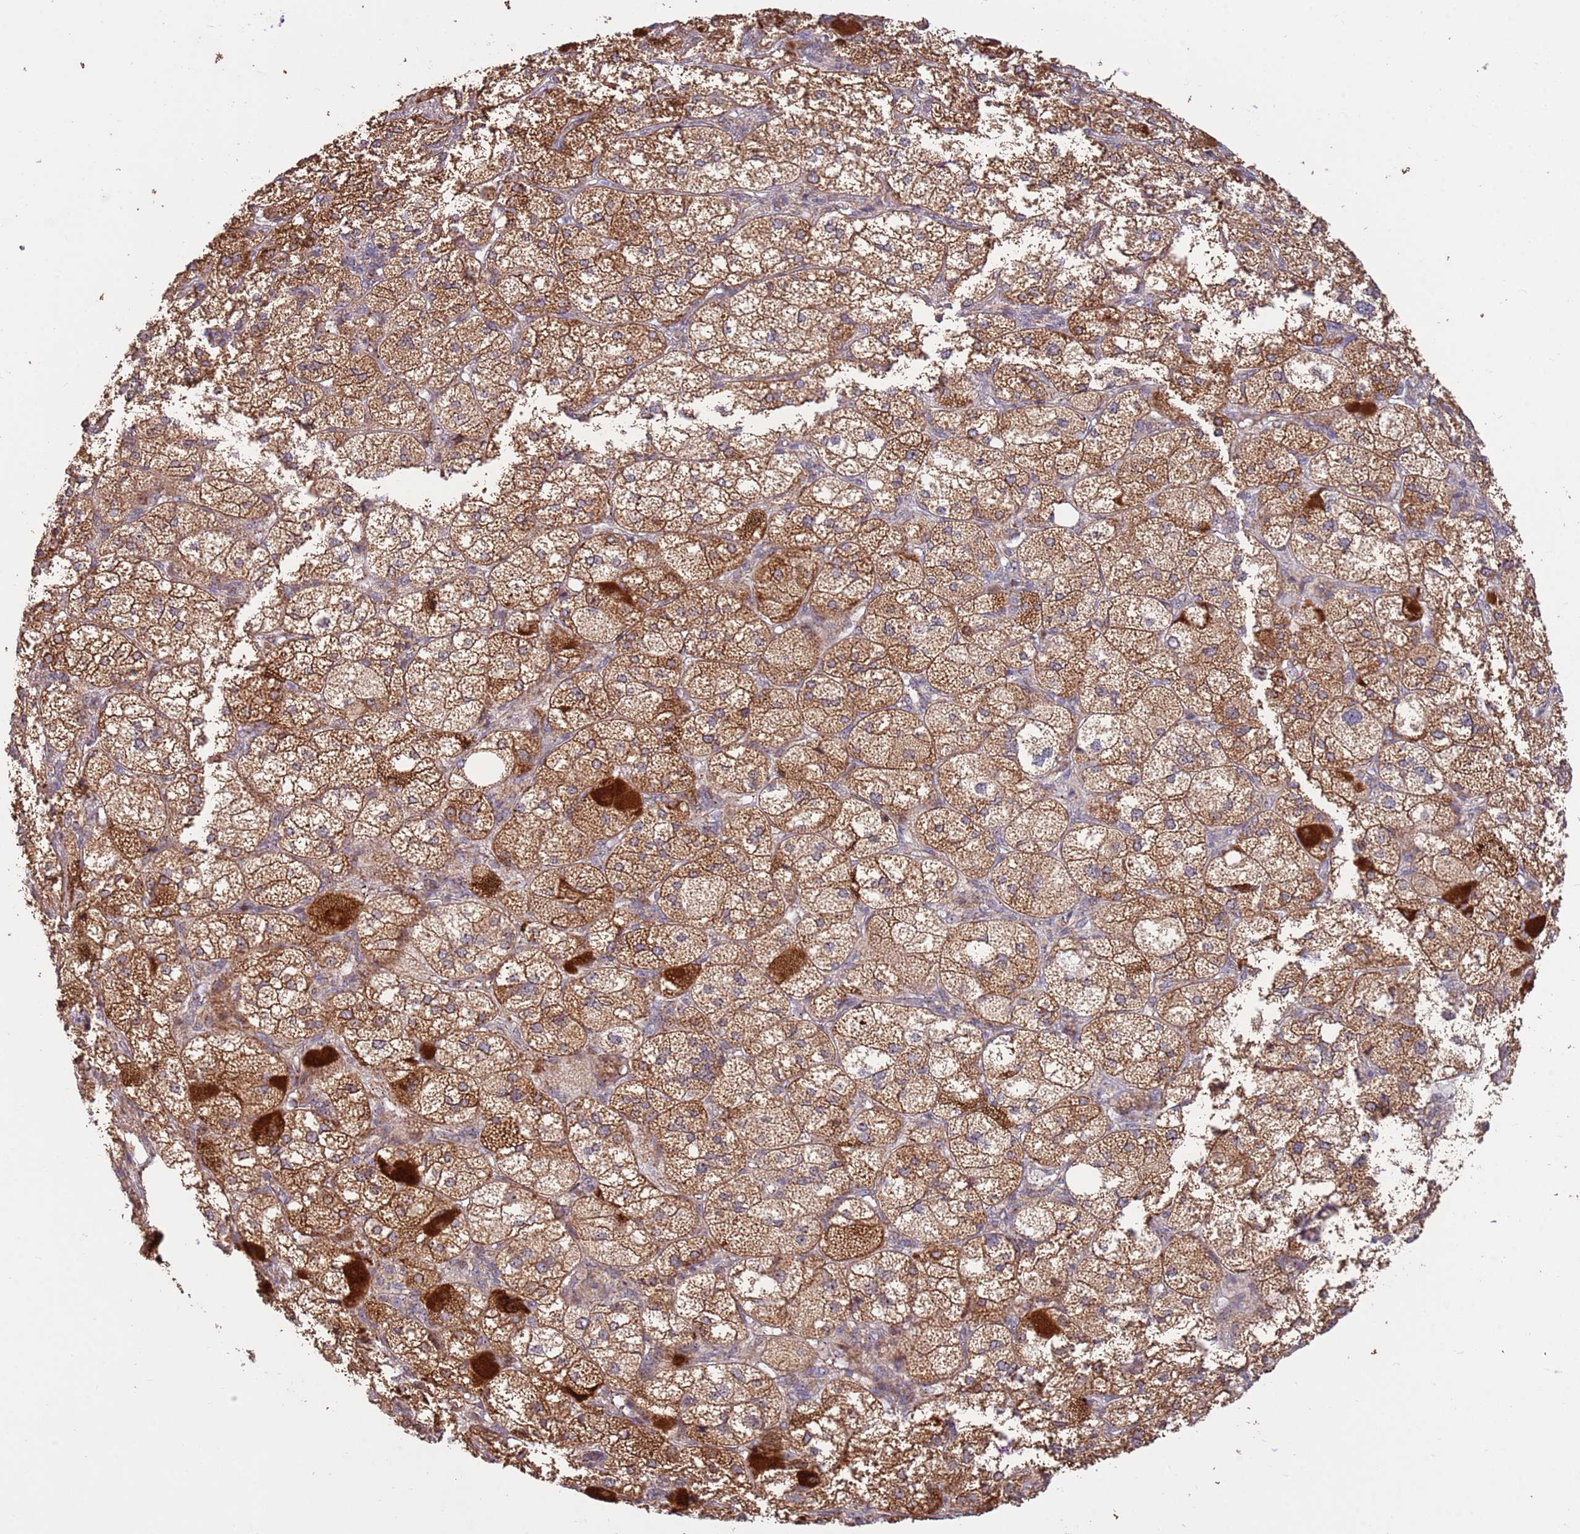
{"staining": {"intensity": "strong", "quantity": ">75%", "location": "cytoplasmic/membranous"}, "tissue": "adrenal gland", "cell_type": "Glandular cells", "image_type": "normal", "snomed": [{"axis": "morphology", "description": "Normal tissue, NOS"}, {"axis": "topography", "description": "Adrenal gland"}], "caption": "Immunohistochemistry (IHC) staining of benign adrenal gland, which exhibits high levels of strong cytoplasmic/membranous positivity in approximately >75% of glandular cells indicating strong cytoplasmic/membranous protein staining. The staining was performed using DAB (3,3'-diaminobenzidine) (brown) for protein detection and nuclei were counterstained in hematoxylin (blue).", "gene": "KIF25", "patient": {"sex": "female", "age": 61}}